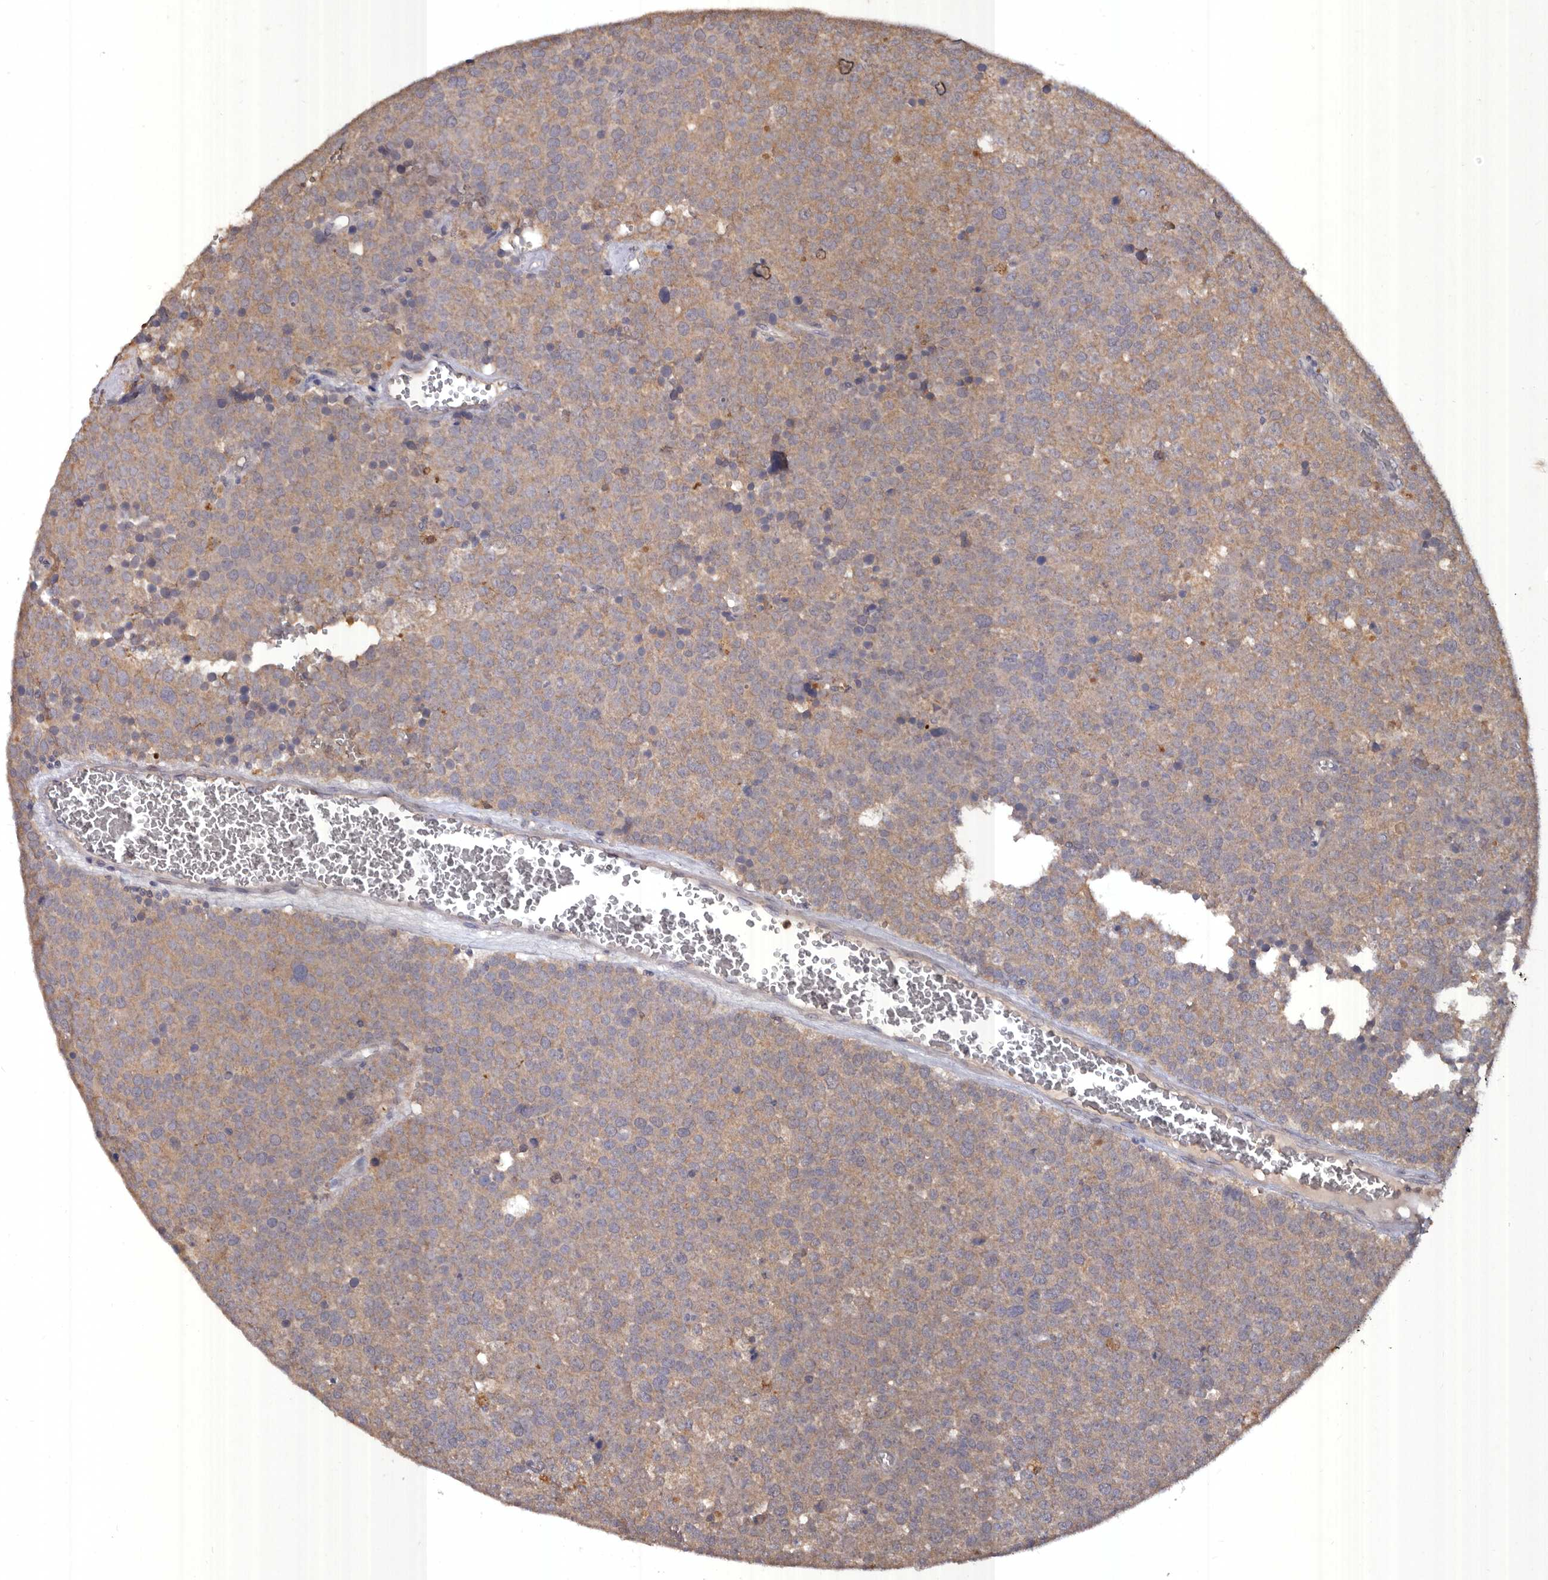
{"staining": {"intensity": "weak", "quantity": ">75%", "location": "cytoplasmic/membranous"}, "tissue": "testis cancer", "cell_type": "Tumor cells", "image_type": "cancer", "snomed": [{"axis": "morphology", "description": "Seminoma, NOS"}, {"axis": "topography", "description": "Testis"}], "caption": "DAB immunohistochemical staining of human testis seminoma reveals weak cytoplasmic/membranous protein staining in approximately >75% of tumor cells.", "gene": "EDEM1", "patient": {"sex": "male", "age": 71}}